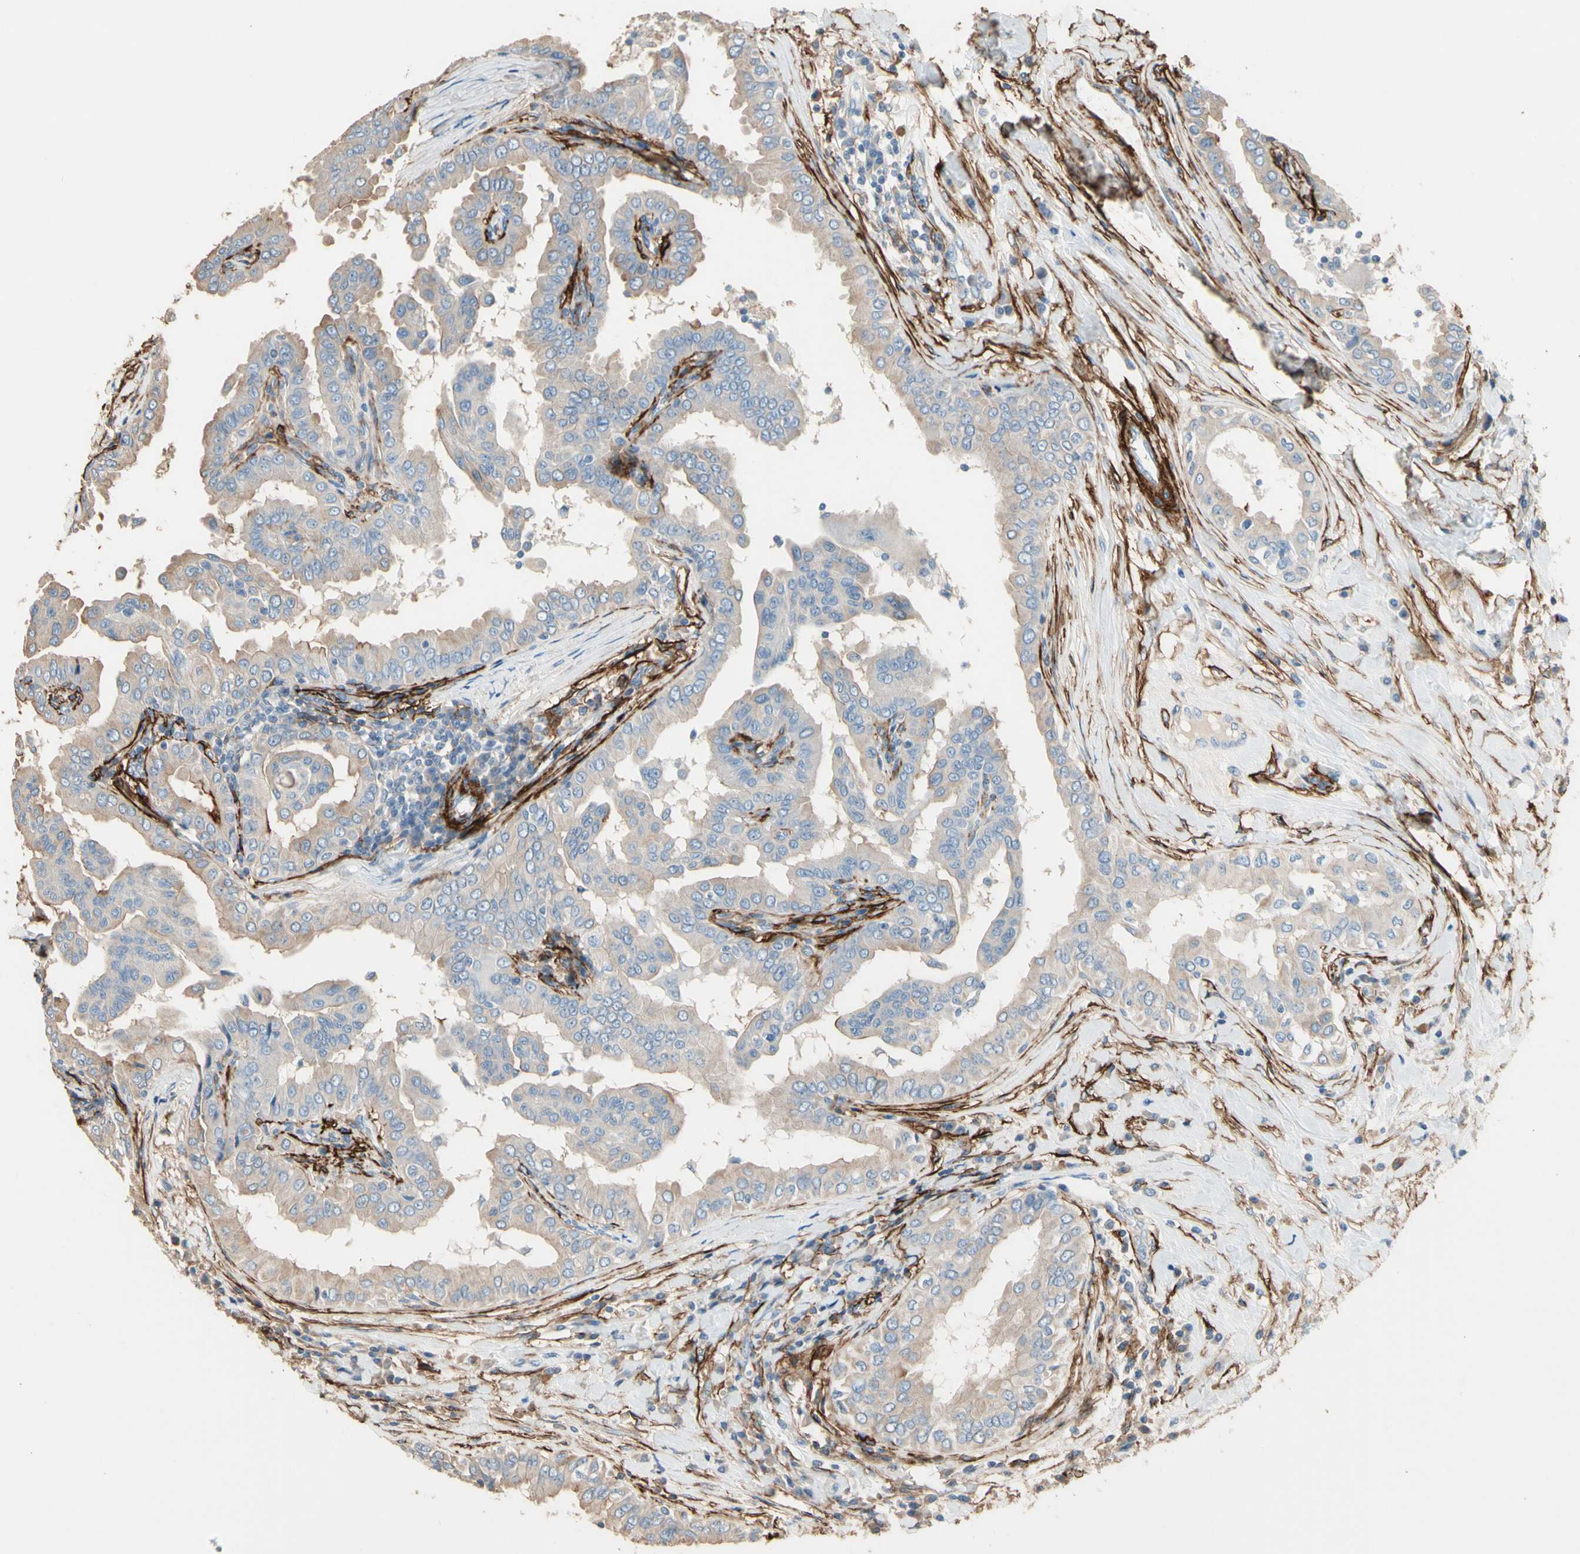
{"staining": {"intensity": "weak", "quantity": ">75%", "location": "cytoplasmic/membranous"}, "tissue": "thyroid cancer", "cell_type": "Tumor cells", "image_type": "cancer", "snomed": [{"axis": "morphology", "description": "Papillary adenocarcinoma, NOS"}, {"axis": "topography", "description": "Thyroid gland"}], "caption": "A brown stain highlights weak cytoplasmic/membranous positivity of a protein in papillary adenocarcinoma (thyroid) tumor cells. (brown staining indicates protein expression, while blue staining denotes nuclei).", "gene": "SUSD2", "patient": {"sex": "male", "age": 33}}